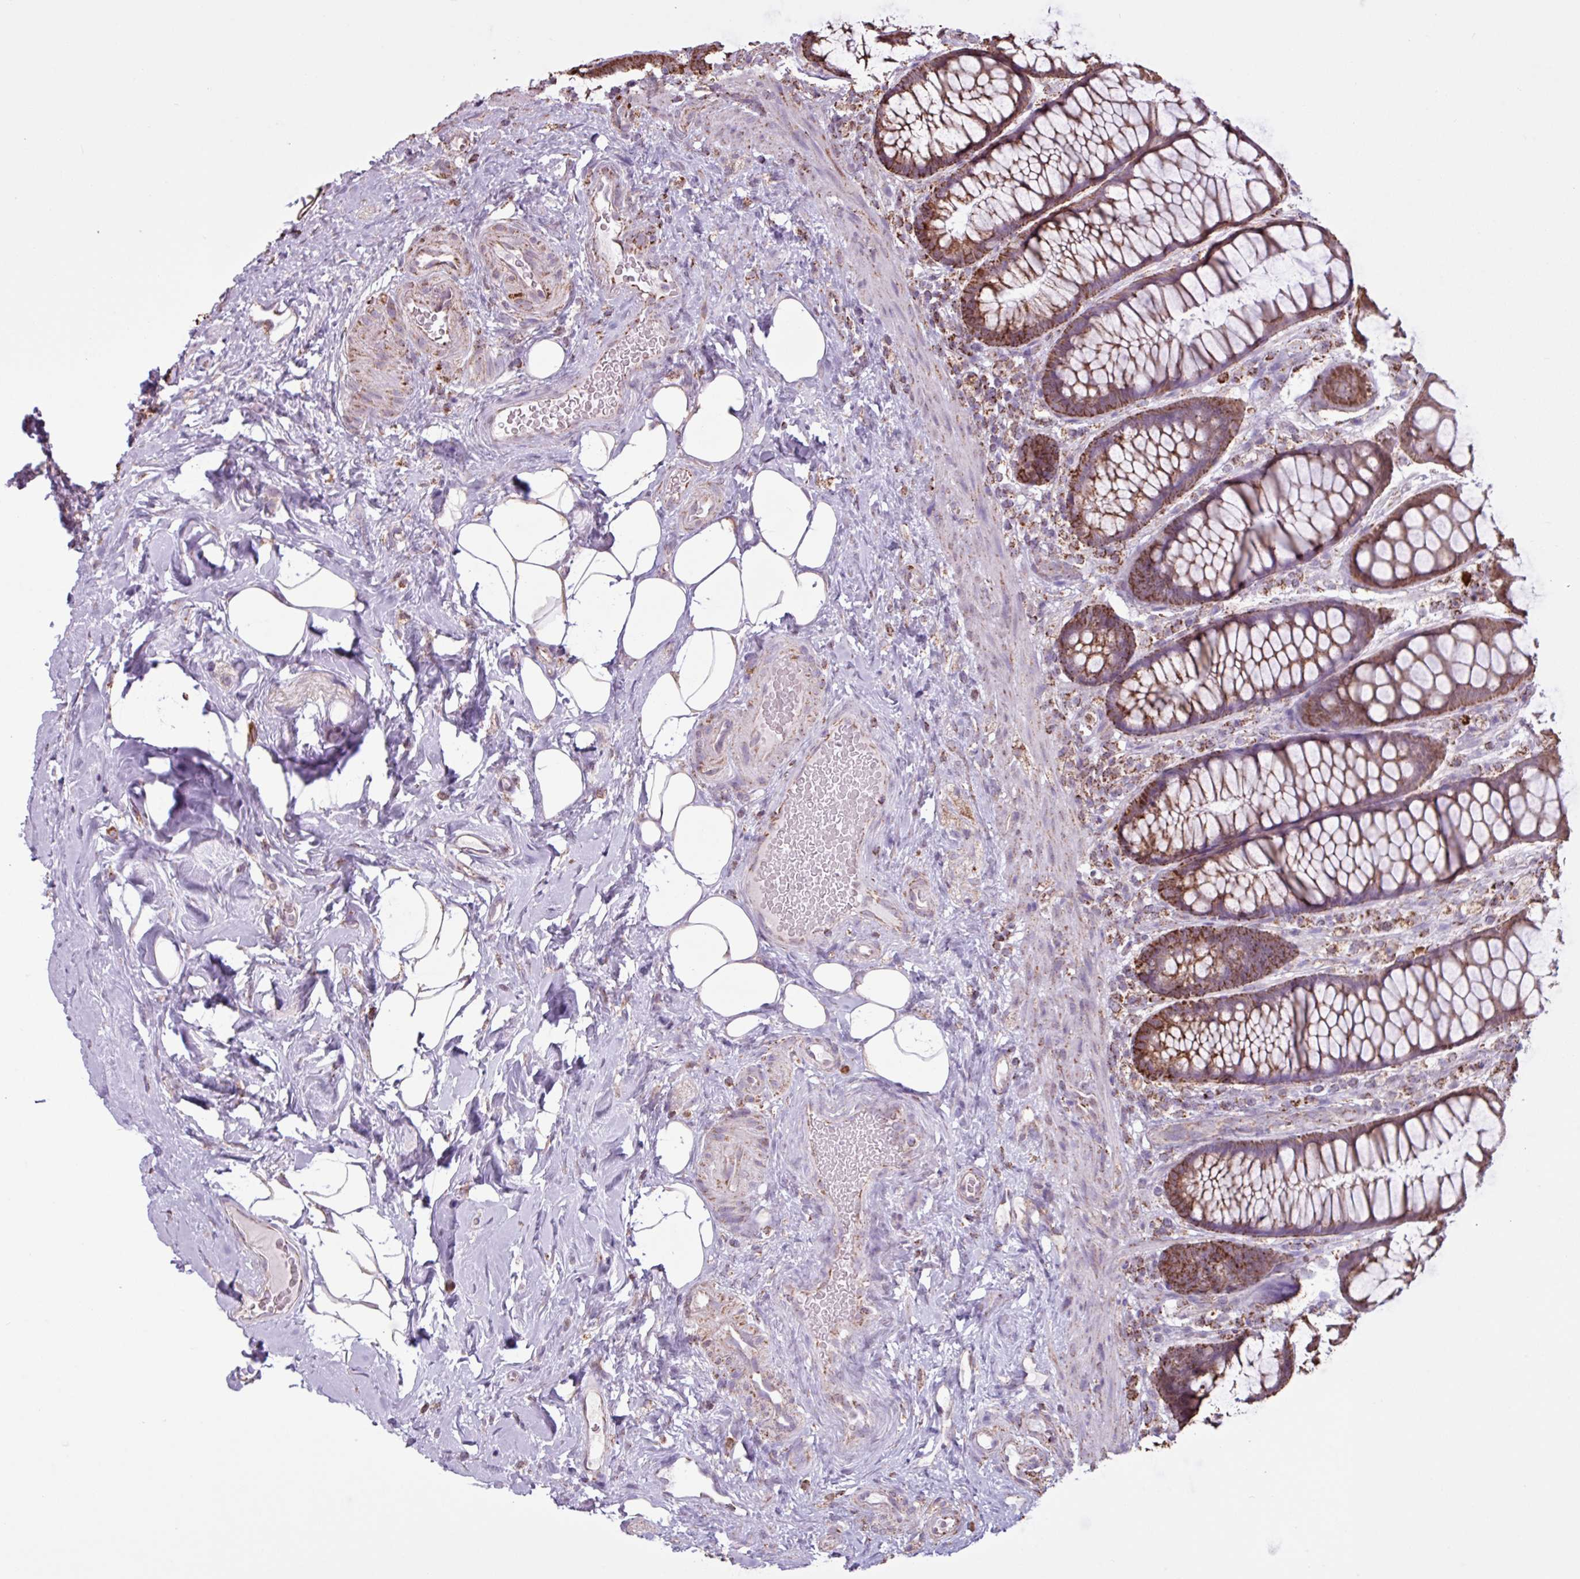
{"staining": {"intensity": "strong", "quantity": ">75%", "location": "cytoplasmic/membranous"}, "tissue": "rectum", "cell_type": "Glandular cells", "image_type": "normal", "snomed": [{"axis": "morphology", "description": "Normal tissue, NOS"}, {"axis": "topography", "description": "Rectum"}], "caption": "Glandular cells reveal high levels of strong cytoplasmic/membranous positivity in approximately >75% of cells in normal human rectum.", "gene": "ALG8", "patient": {"sex": "female", "age": 67}}